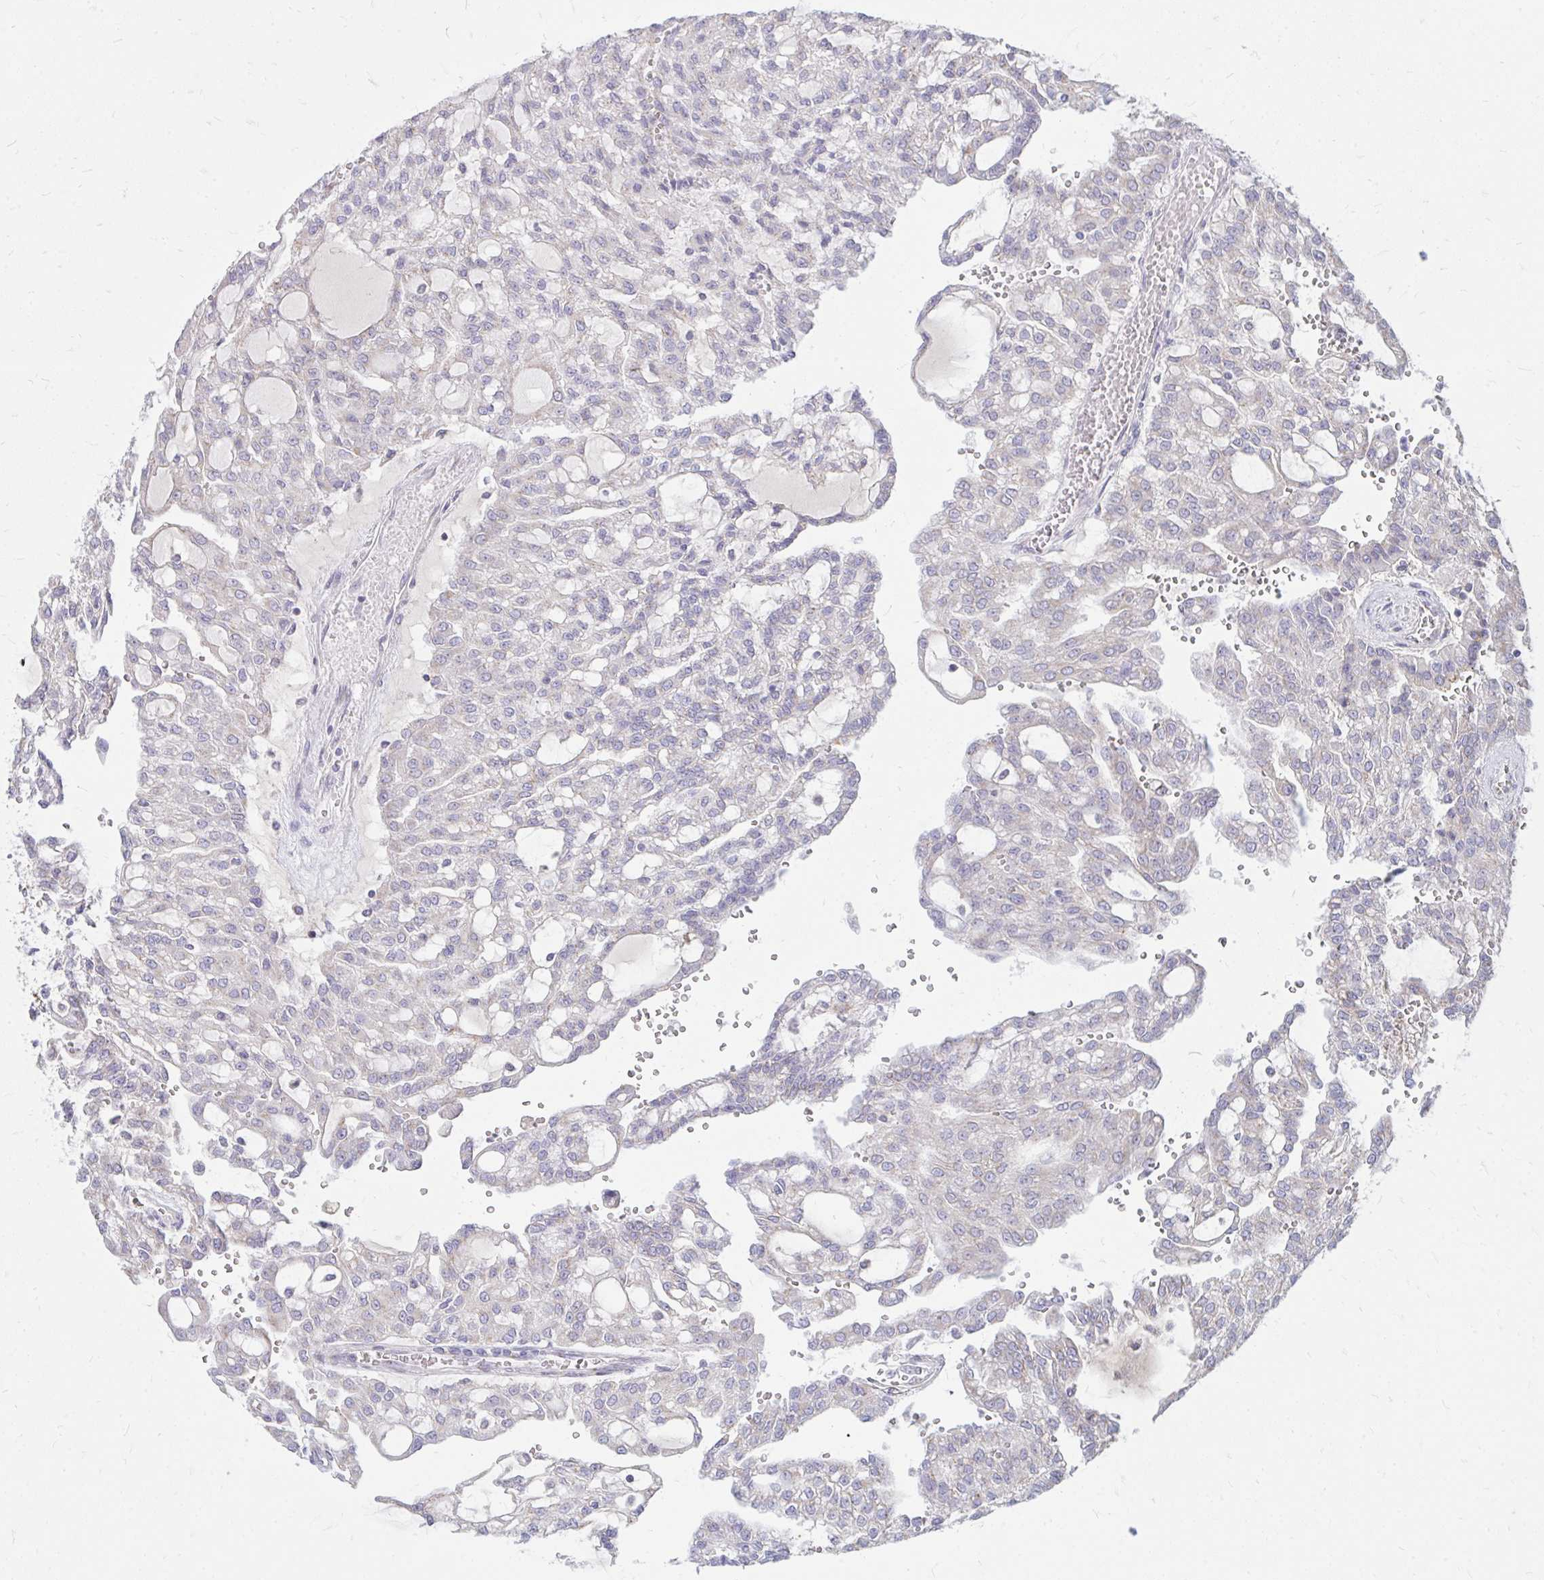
{"staining": {"intensity": "weak", "quantity": "25%-75%", "location": "cytoplasmic/membranous"}, "tissue": "renal cancer", "cell_type": "Tumor cells", "image_type": "cancer", "snomed": [{"axis": "morphology", "description": "Adenocarcinoma, NOS"}, {"axis": "topography", "description": "Kidney"}], "caption": "Adenocarcinoma (renal) stained for a protein exhibits weak cytoplasmic/membranous positivity in tumor cells. (IHC, brightfield microscopy, high magnification).", "gene": "RAB6B", "patient": {"sex": "male", "age": 63}}